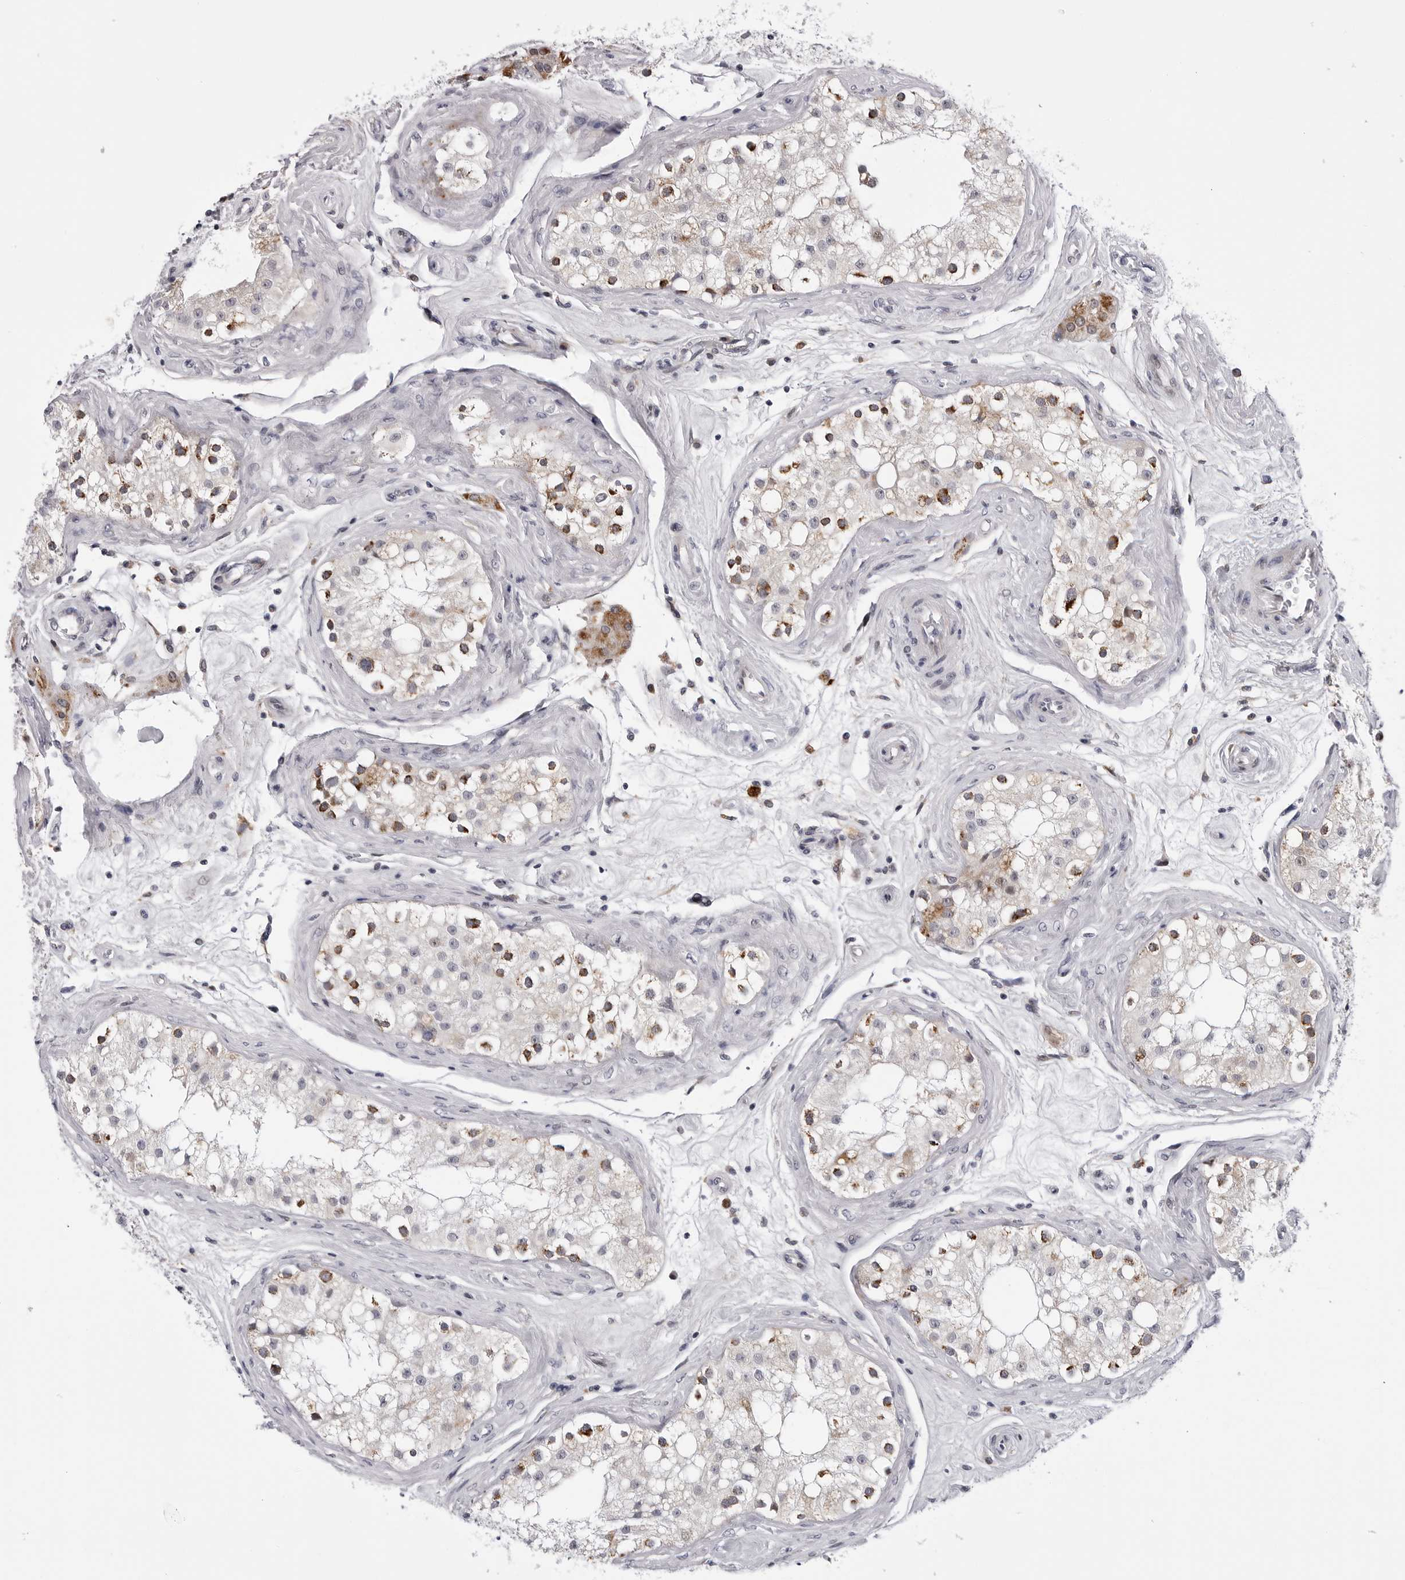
{"staining": {"intensity": "strong", "quantity": "<25%", "location": "cytoplasmic/membranous,nuclear"}, "tissue": "testis", "cell_type": "Cells in seminiferous ducts", "image_type": "normal", "snomed": [{"axis": "morphology", "description": "Normal tissue, NOS"}, {"axis": "topography", "description": "Testis"}], "caption": "There is medium levels of strong cytoplasmic/membranous,nuclear staining in cells in seminiferous ducts of unremarkable testis, as demonstrated by immunohistochemical staining (brown color).", "gene": "CDK20", "patient": {"sex": "male", "age": 84}}